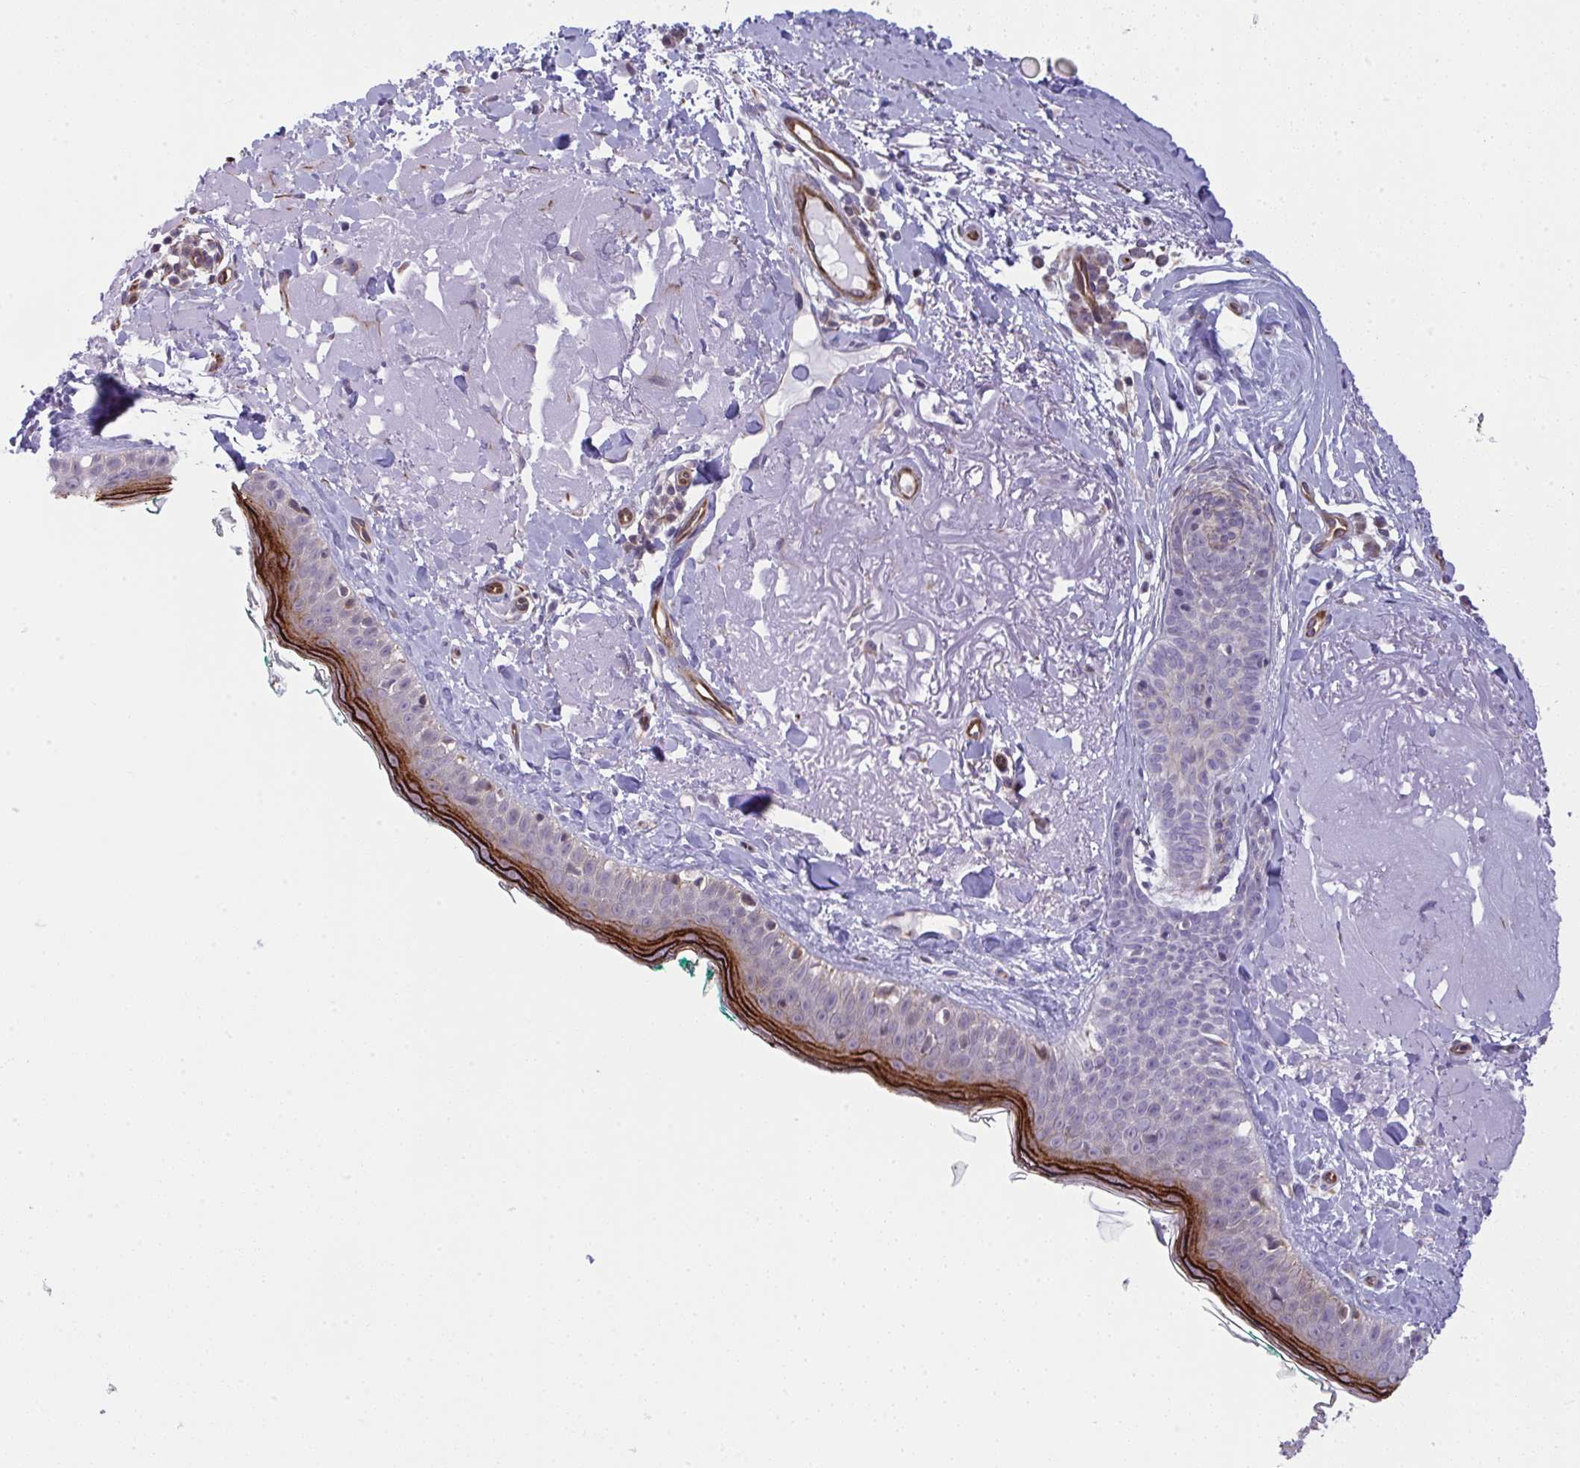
{"staining": {"intensity": "negative", "quantity": "none", "location": "none"}, "tissue": "skin", "cell_type": "Fibroblasts", "image_type": "normal", "snomed": [{"axis": "morphology", "description": "Normal tissue, NOS"}, {"axis": "topography", "description": "Skin"}], "caption": "The IHC histopathology image has no significant expression in fibroblasts of skin.", "gene": "MYL12A", "patient": {"sex": "male", "age": 73}}